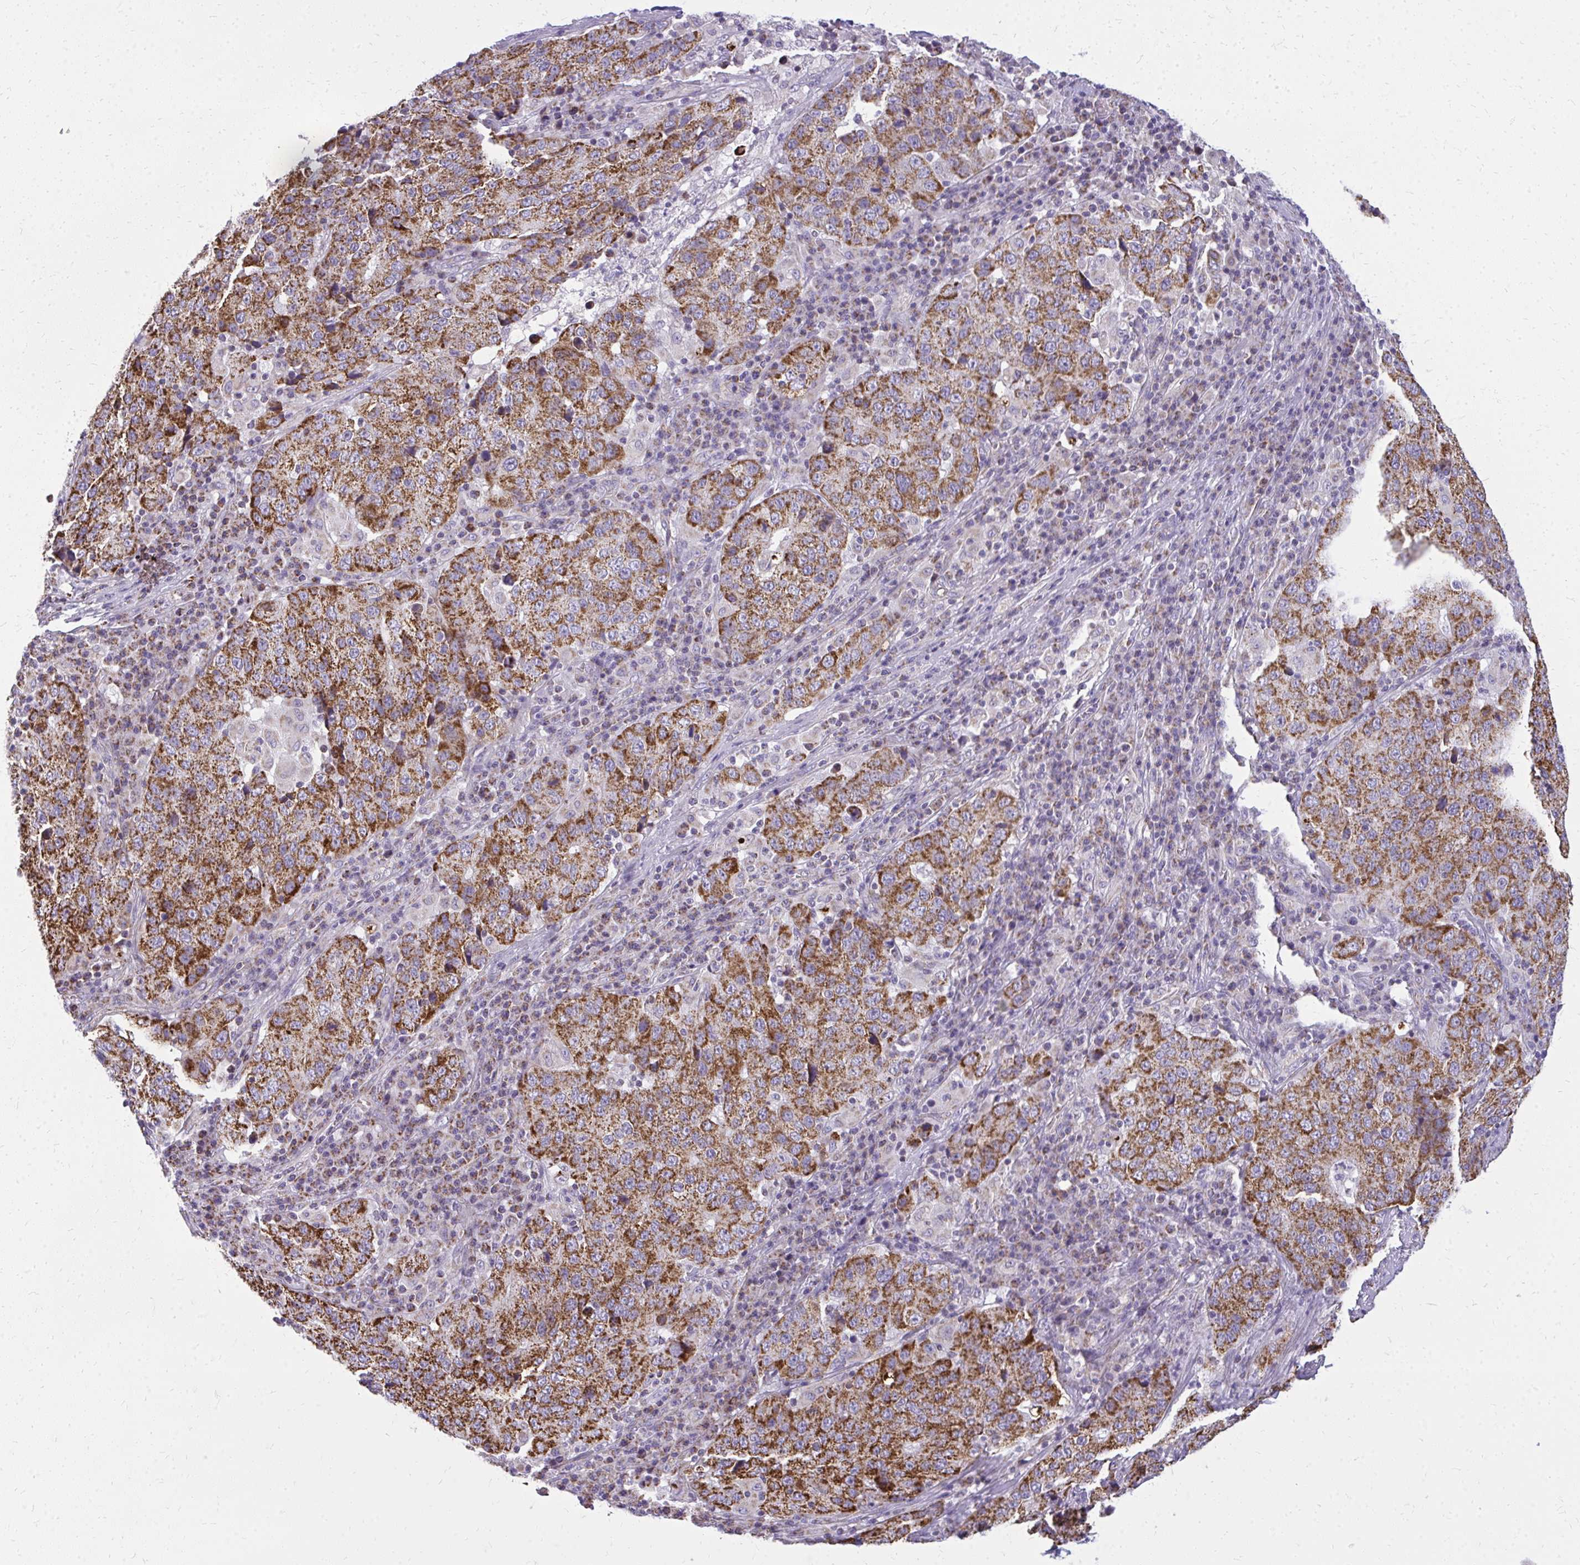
{"staining": {"intensity": "strong", "quantity": ">75%", "location": "cytoplasmic/membranous"}, "tissue": "stomach cancer", "cell_type": "Tumor cells", "image_type": "cancer", "snomed": [{"axis": "morphology", "description": "Adenocarcinoma, NOS"}, {"axis": "topography", "description": "Stomach"}], "caption": "This is an image of immunohistochemistry (IHC) staining of adenocarcinoma (stomach), which shows strong staining in the cytoplasmic/membranous of tumor cells.", "gene": "IFIT1", "patient": {"sex": "male", "age": 71}}